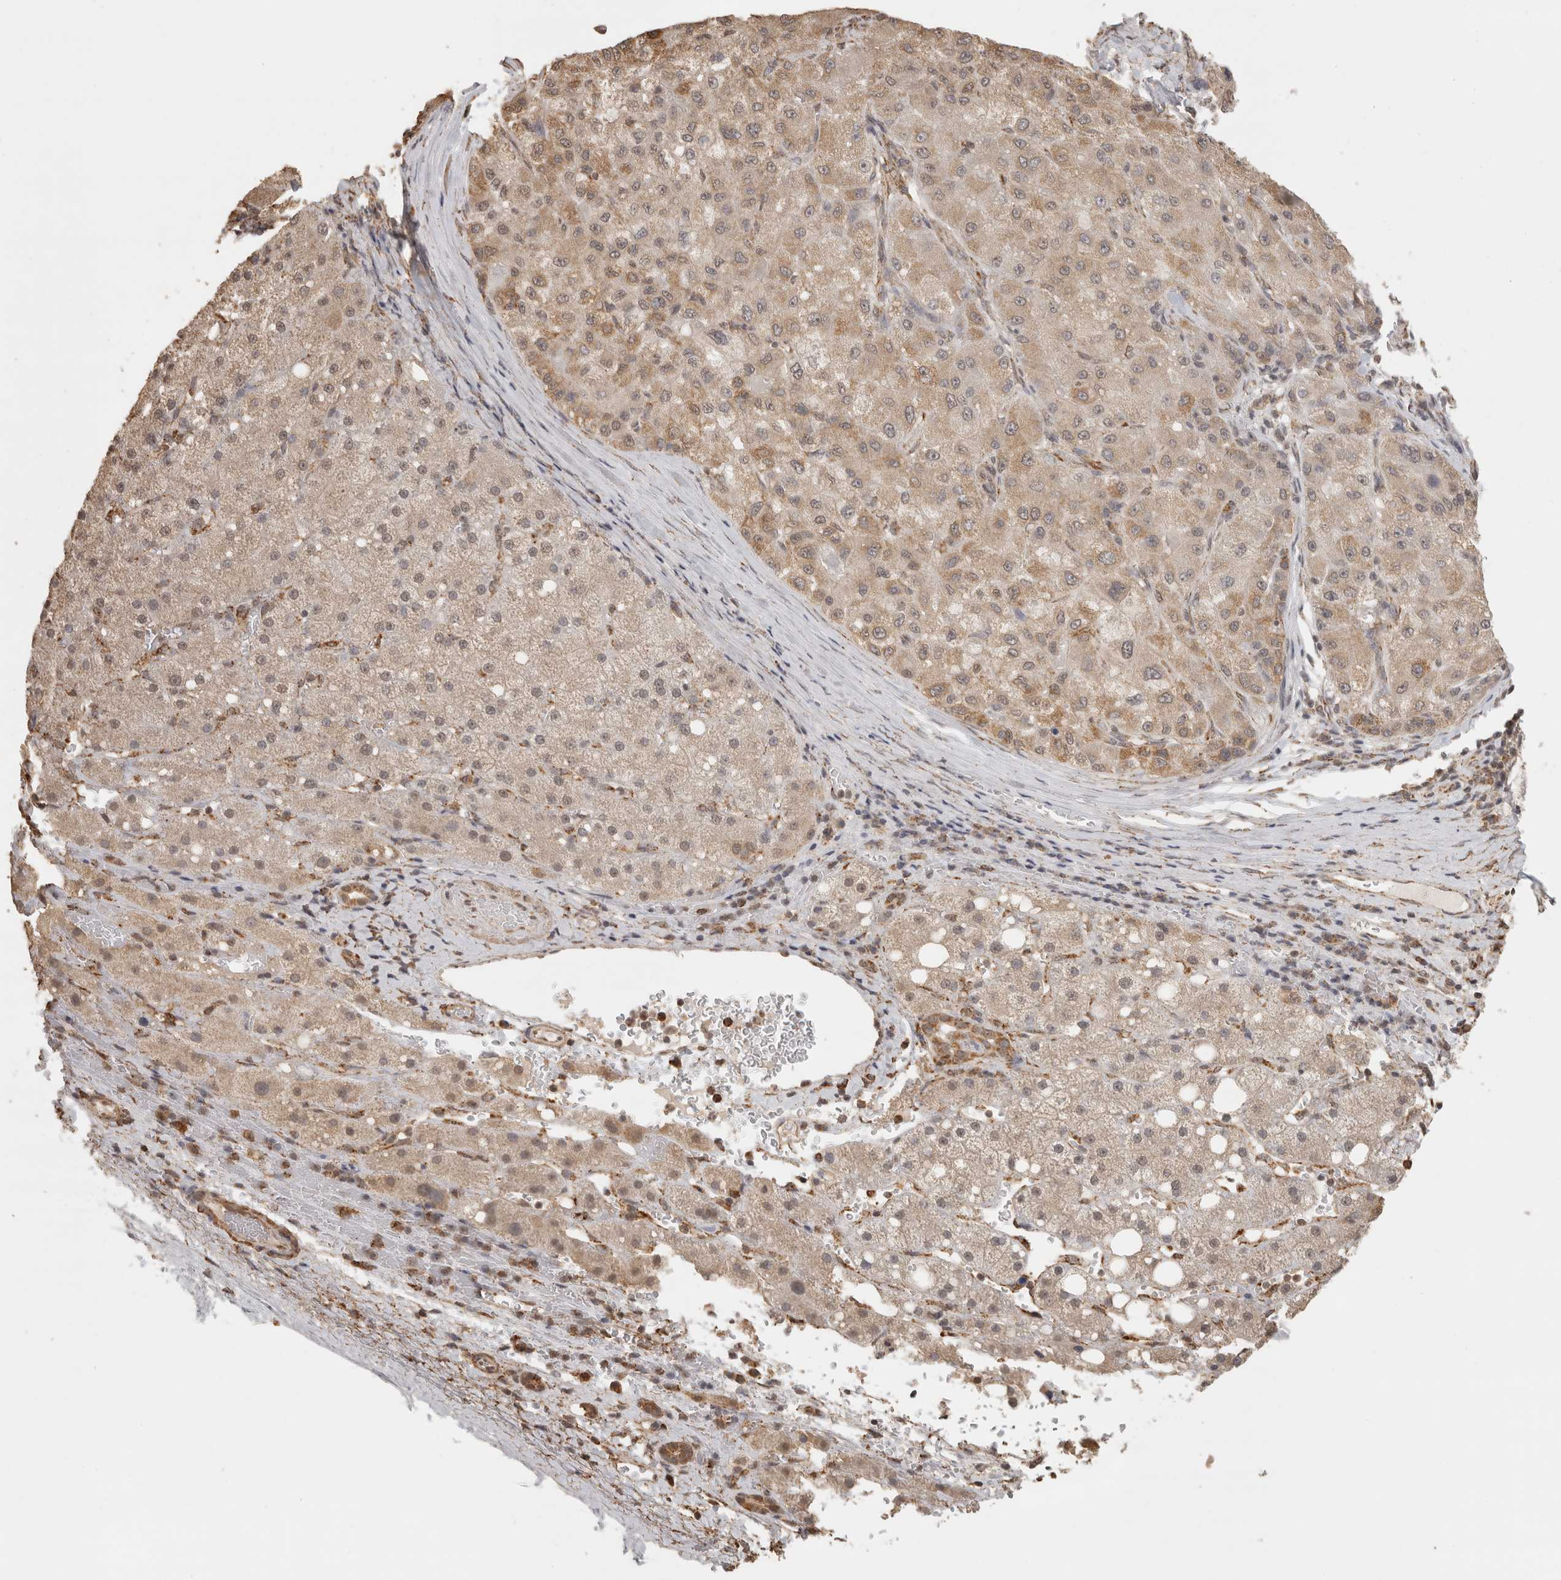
{"staining": {"intensity": "weak", "quantity": ">75%", "location": "cytoplasmic/membranous"}, "tissue": "liver cancer", "cell_type": "Tumor cells", "image_type": "cancer", "snomed": [{"axis": "morphology", "description": "Carcinoma, Hepatocellular, NOS"}, {"axis": "topography", "description": "Liver"}], "caption": "This histopathology image displays liver cancer (hepatocellular carcinoma) stained with immunohistochemistry (IHC) to label a protein in brown. The cytoplasmic/membranous of tumor cells show weak positivity for the protein. Nuclei are counter-stained blue.", "gene": "BNIP3L", "patient": {"sex": "male", "age": 80}}